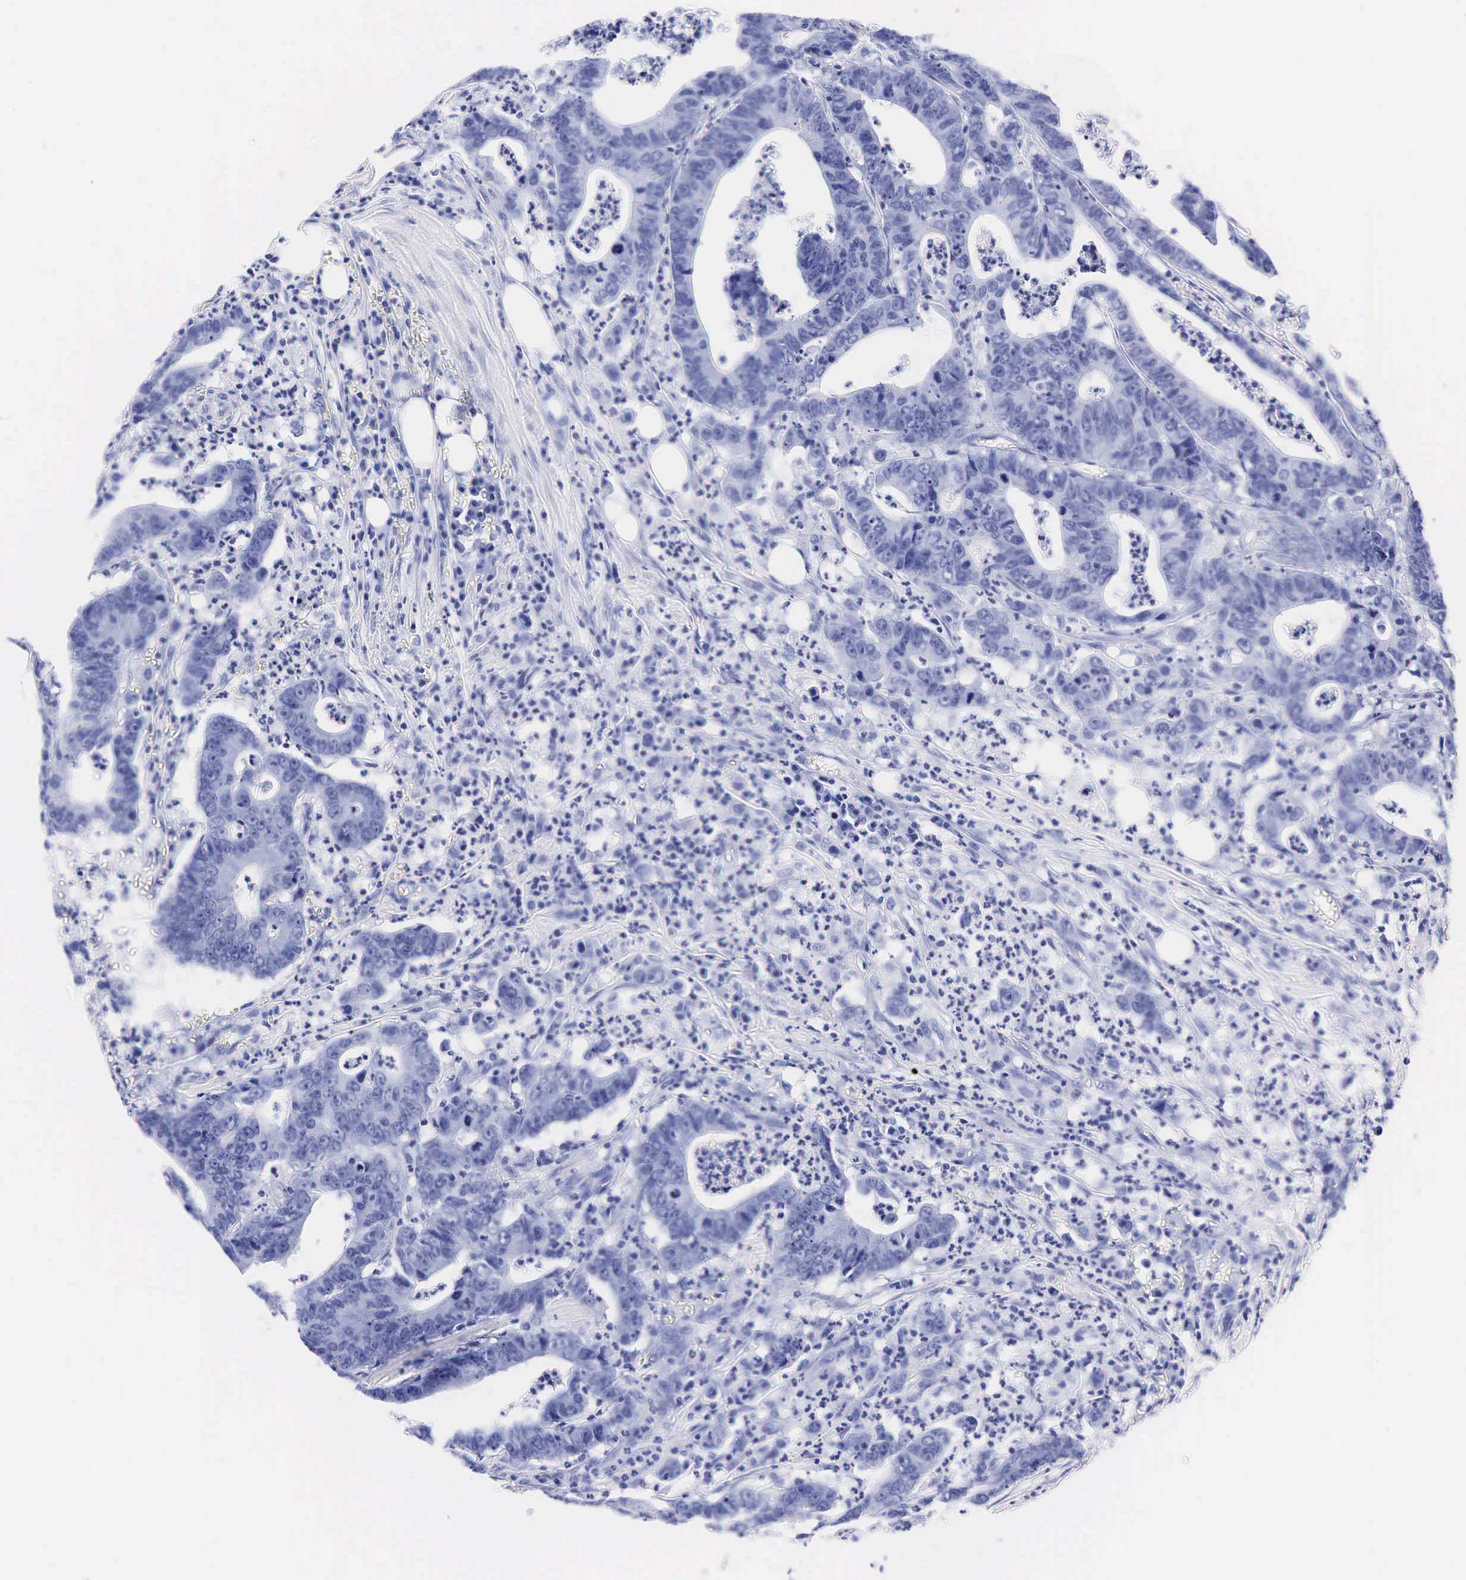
{"staining": {"intensity": "negative", "quantity": "none", "location": "none"}, "tissue": "colorectal cancer", "cell_type": "Tumor cells", "image_type": "cancer", "snomed": [{"axis": "morphology", "description": "Adenocarcinoma, NOS"}, {"axis": "topography", "description": "Colon"}], "caption": "IHC of human adenocarcinoma (colorectal) shows no positivity in tumor cells. (DAB (3,3'-diaminobenzidine) IHC visualized using brightfield microscopy, high magnification).", "gene": "KLK3", "patient": {"sex": "female", "age": 76}}